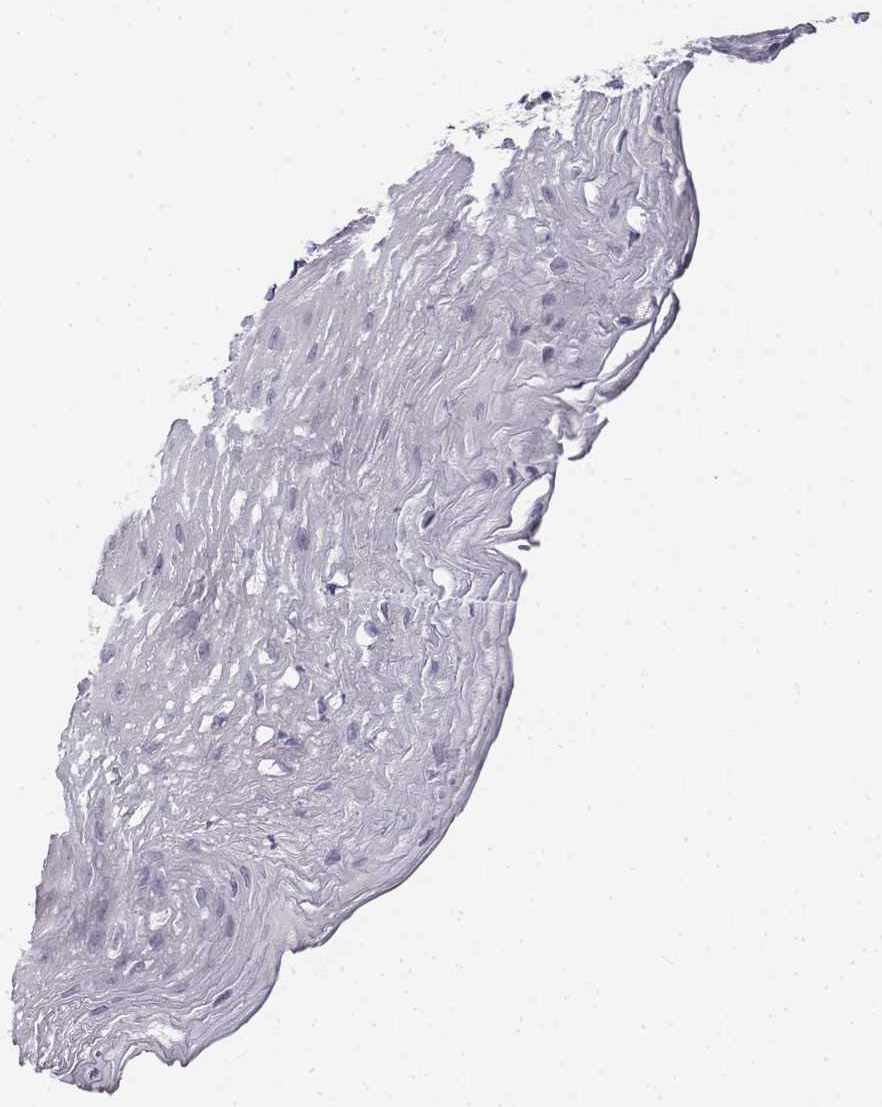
{"staining": {"intensity": "negative", "quantity": "none", "location": "none"}, "tissue": "esophagus", "cell_type": "Squamous epithelial cells", "image_type": "normal", "snomed": [{"axis": "morphology", "description": "Normal tissue, NOS"}, {"axis": "topography", "description": "Esophagus"}], "caption": "High magnification brightfield microscopy of unremarkable esophagus stained with DAB (brown) and counterstained with hematoxylin (blue): squamous epithelial cells show no significant expression.", "gene": "CD3E", "patient": {"sex": "female", "age": 81}}